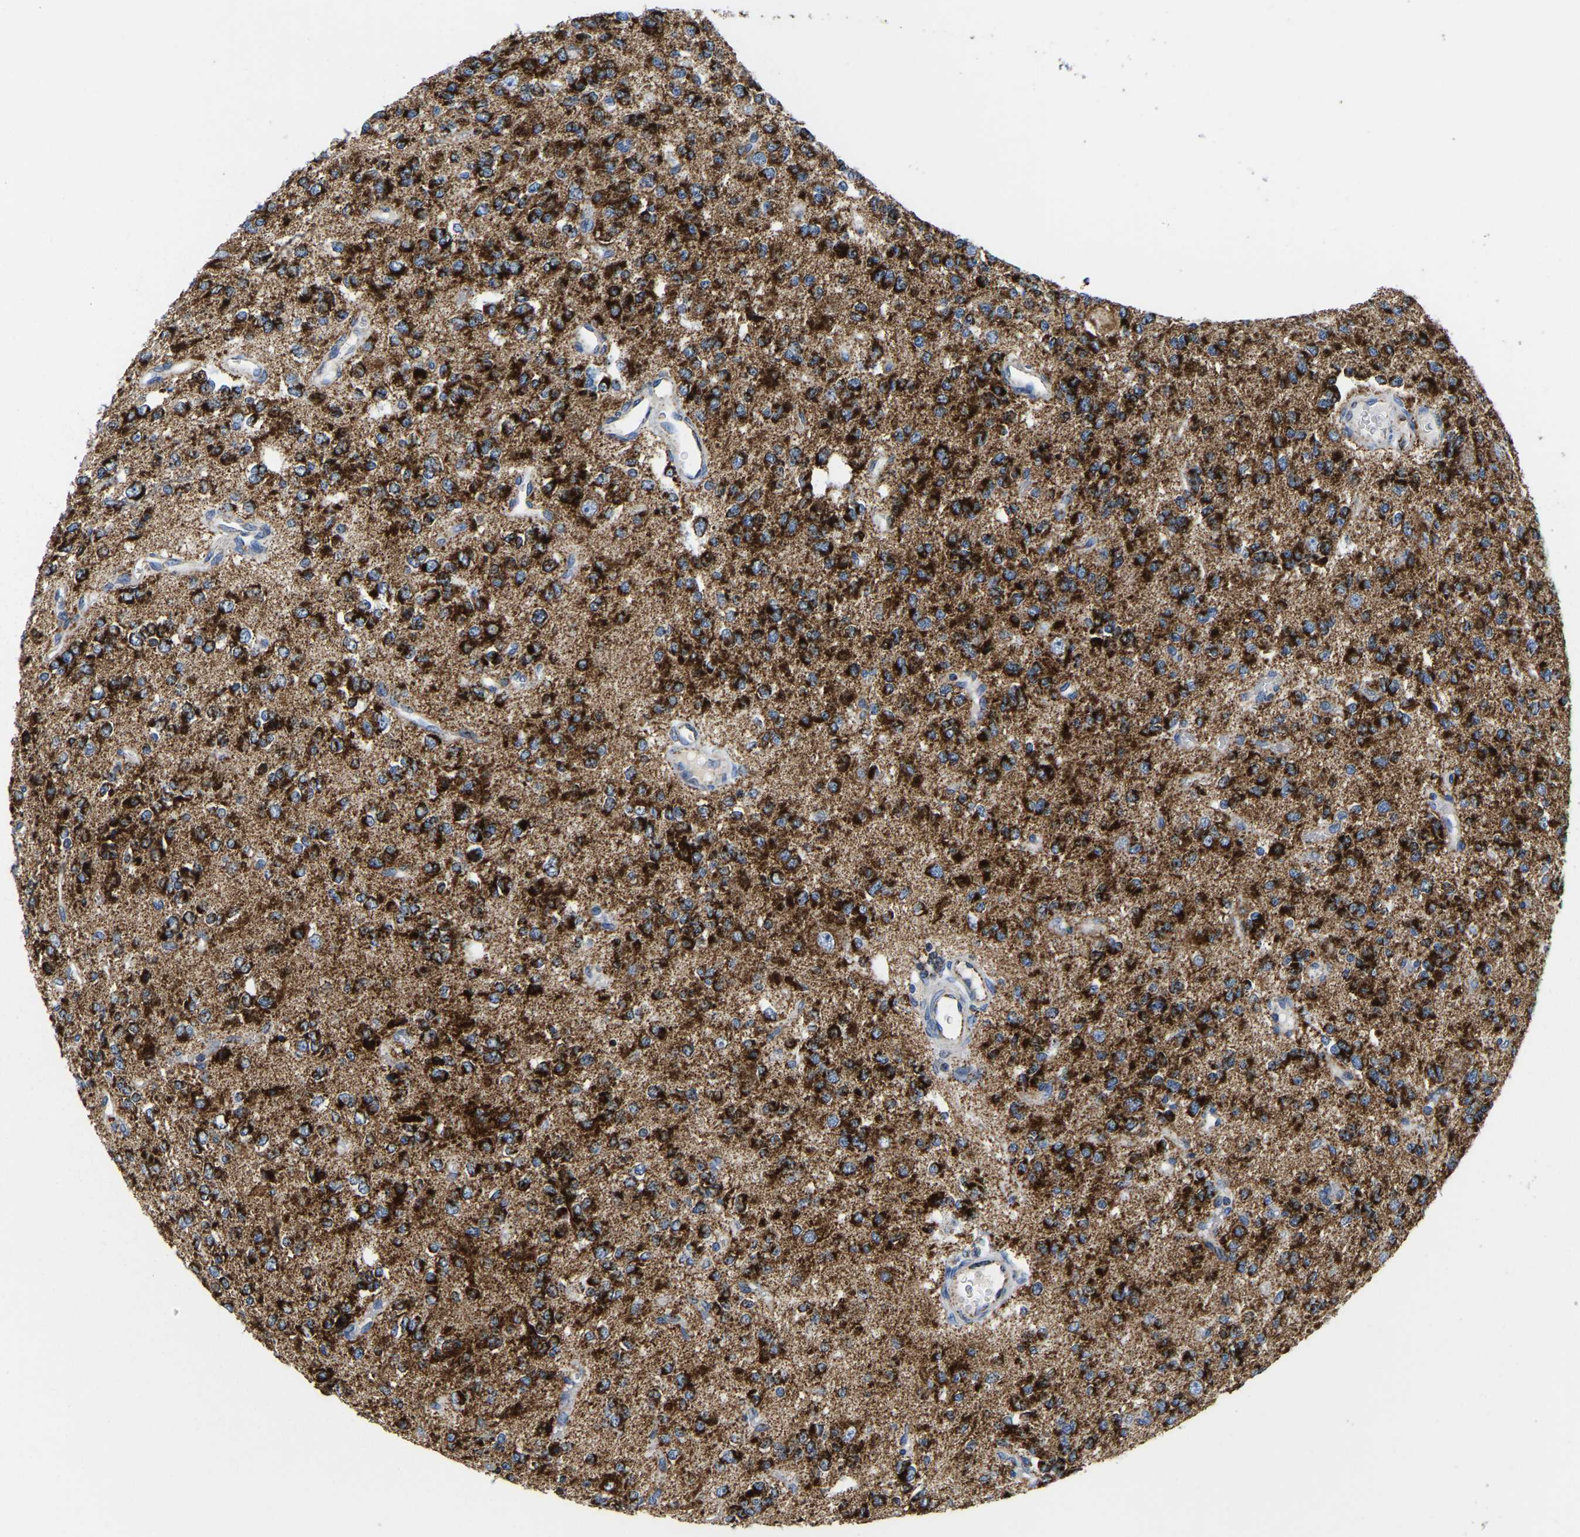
{"staining": {"intensity": "strong", "quantity": ">75%", "location": "cytoplasmic/membranous"}, "tissue": "glioma", "cell_type": "Tumor cells", "image_type": "cancer", "snomed": [{"axis": "morphology", "description": "Glioma, malignant, Low grade"}, {"axis": "topography", "description": "Brain"}], "caption": "DAB immunohistochemical staining of human malignant glioma (low-grade) demonstrates strong cytoplasmic/membranous protein staining in about >75% of tumor cells.", "gene": "SFXN1", "patient": {"sex": "male", "age": 38}}